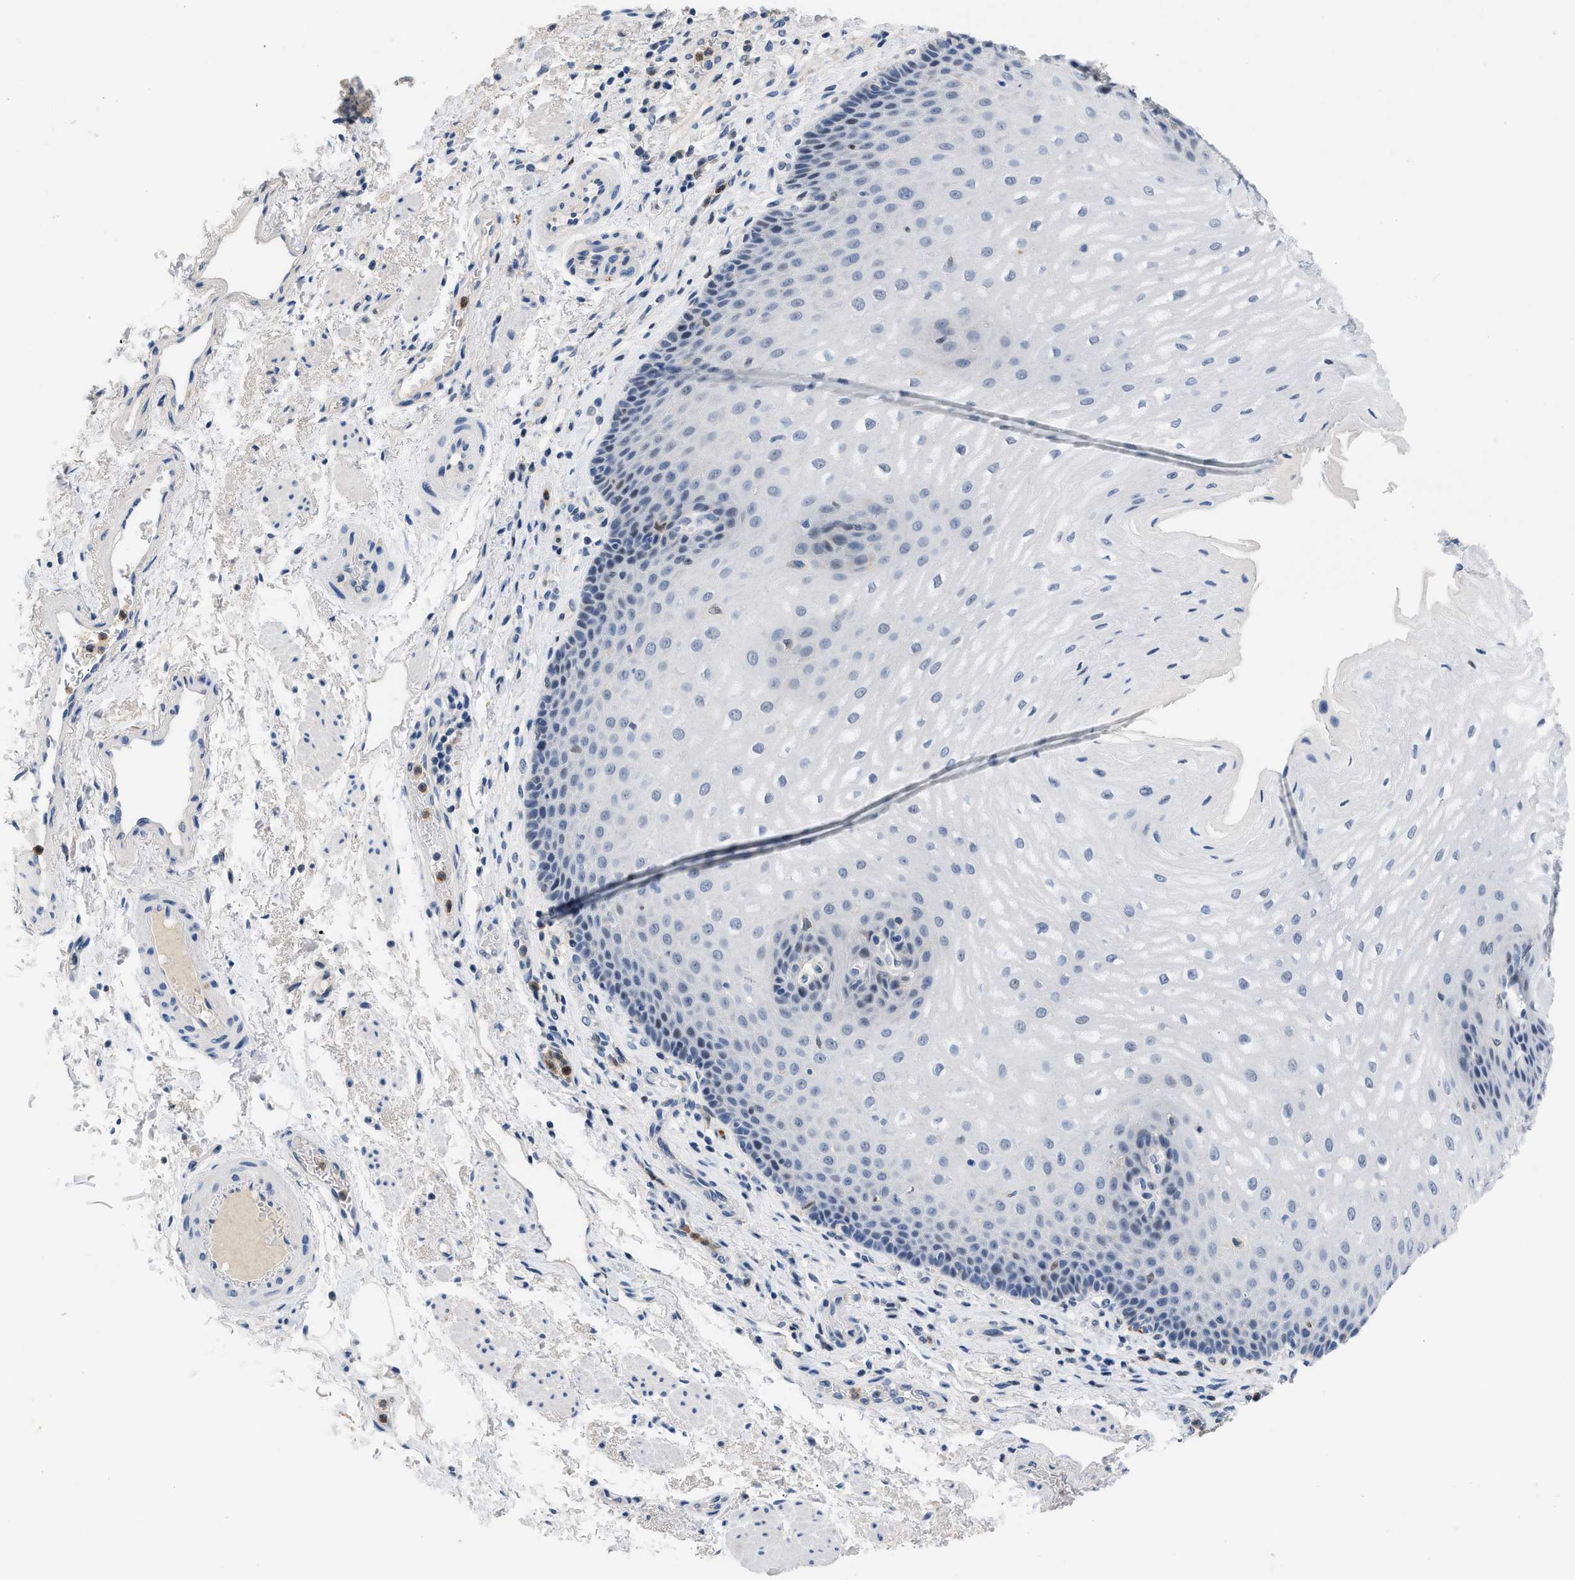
{"staining": {"intensity": "negative", "quantity": "none", "location": "none"}, "tissue": "esophagus", "cell_type": "Squamous epithelial cells", "image_type": "normal", "snomed": [{"axis": "morphology", "description": "Normal tissue, NOS"}, {"axis": "topography", "description": "Esophagus"}], "caption": "Protein analysis of unremarkable esophagus reveals no significant expression in squamous epithelial cells. Brightfield microscopy of immunohistochemistry (IHC) stained with DAB (3,3'-diaminobenzidine) (brown) and hematoxylin (blue), captured at high magnification.", "gene": "BOLL", "patient": {"sex": "male", "age": 54}}